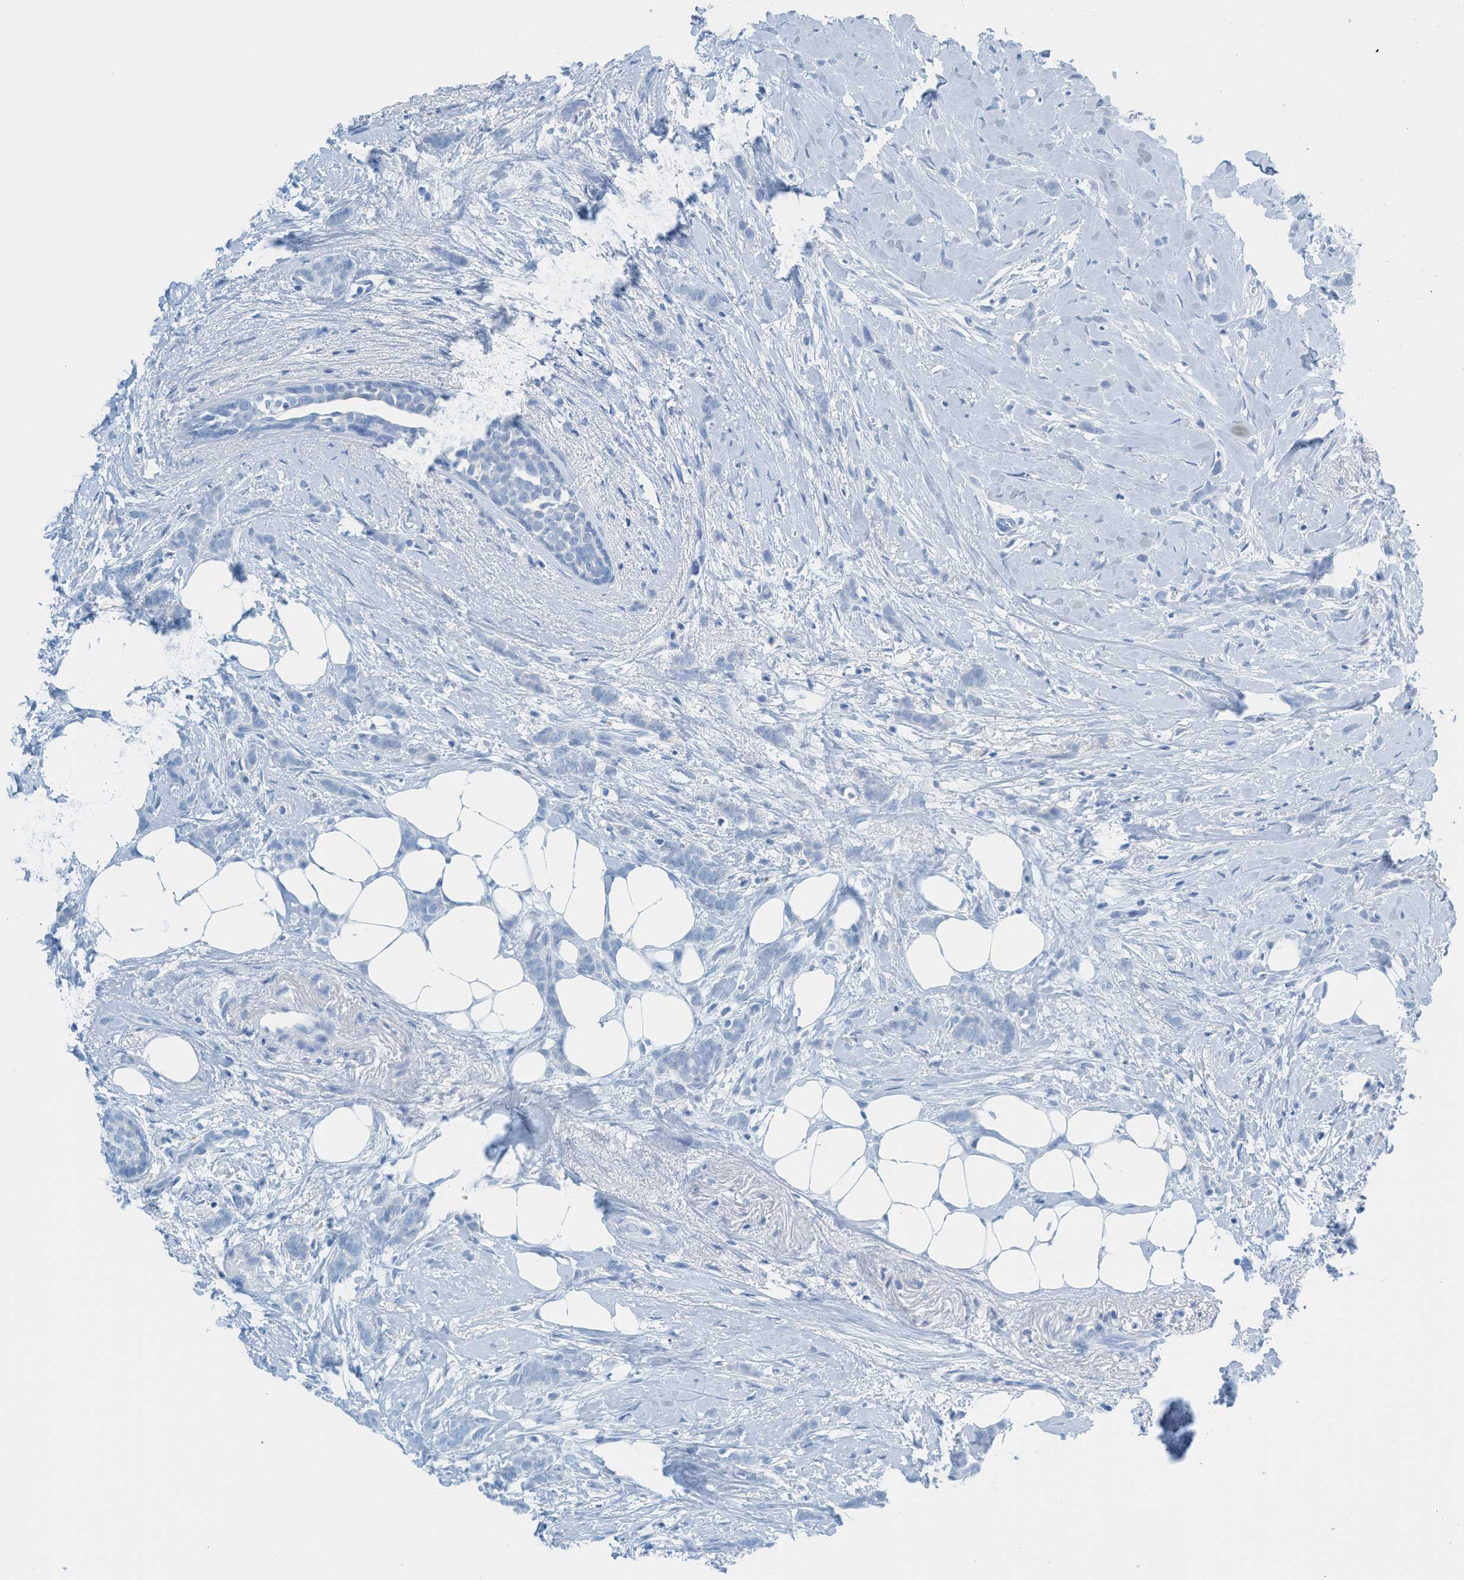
{"staining": {"intensity": "negative", "quantity": "none", "location": "none"}, "tissue": "breast cancer", "cell_type": "Tumor cells", "image_type": "cancer", "snomed": [{"axis": "morphology", "description": "Lobular carcinoma, in situ"}, {"axis": "morphology", "description": "Lobular carcinoma"}, {"axis": "topography", "description": "Breast"}], "caption": "IHC of human lobular carcinoma (breast) exhibits no expression in tumor cells.", "gene": "C21orf62", "patient": {"sex": "female", "age": 41}}